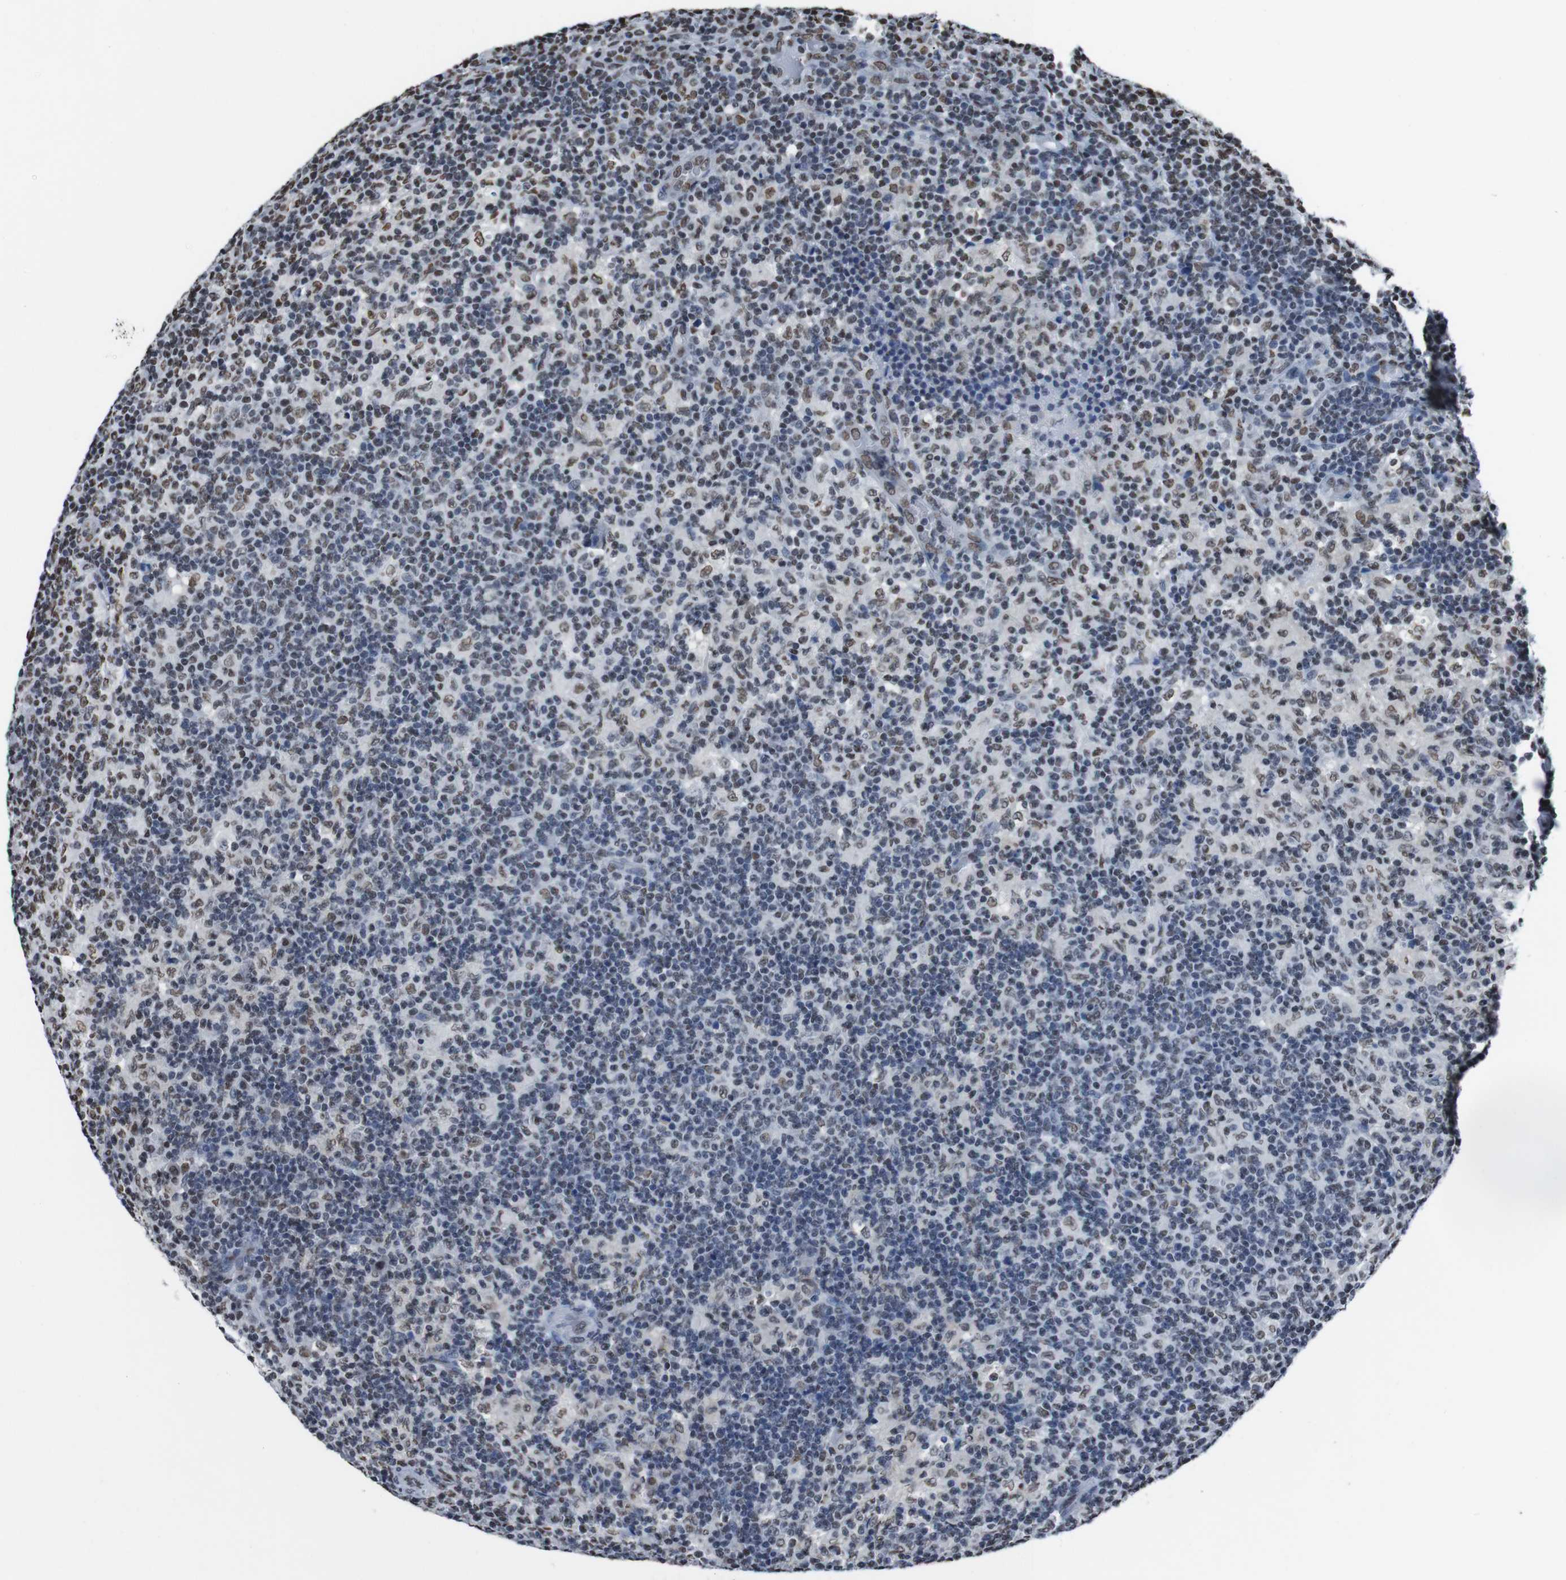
{"staining": {"intensity": "moderate", "quantity": "25%-75%", "location": "nuclear"}, "tissue": "lymph node", "cell_type": "Germinal center cells", "image_type": "normal", "snomed": [{"axis": "morphology", "description": "Normal tissue, NOS"}, {"axis": "morphology", "description": "Inflammation, NOS"}, {"axis": "topography", "description": "Lymph node"}], "caption": "This is a histology image of immunohistochemistry (IHC) staining of normal lymph node, which shows moderate positivity in the nuclear of germinal center cells.", "gene": "PIP4P2", "patient": {"sex": "male", "age": 55}}